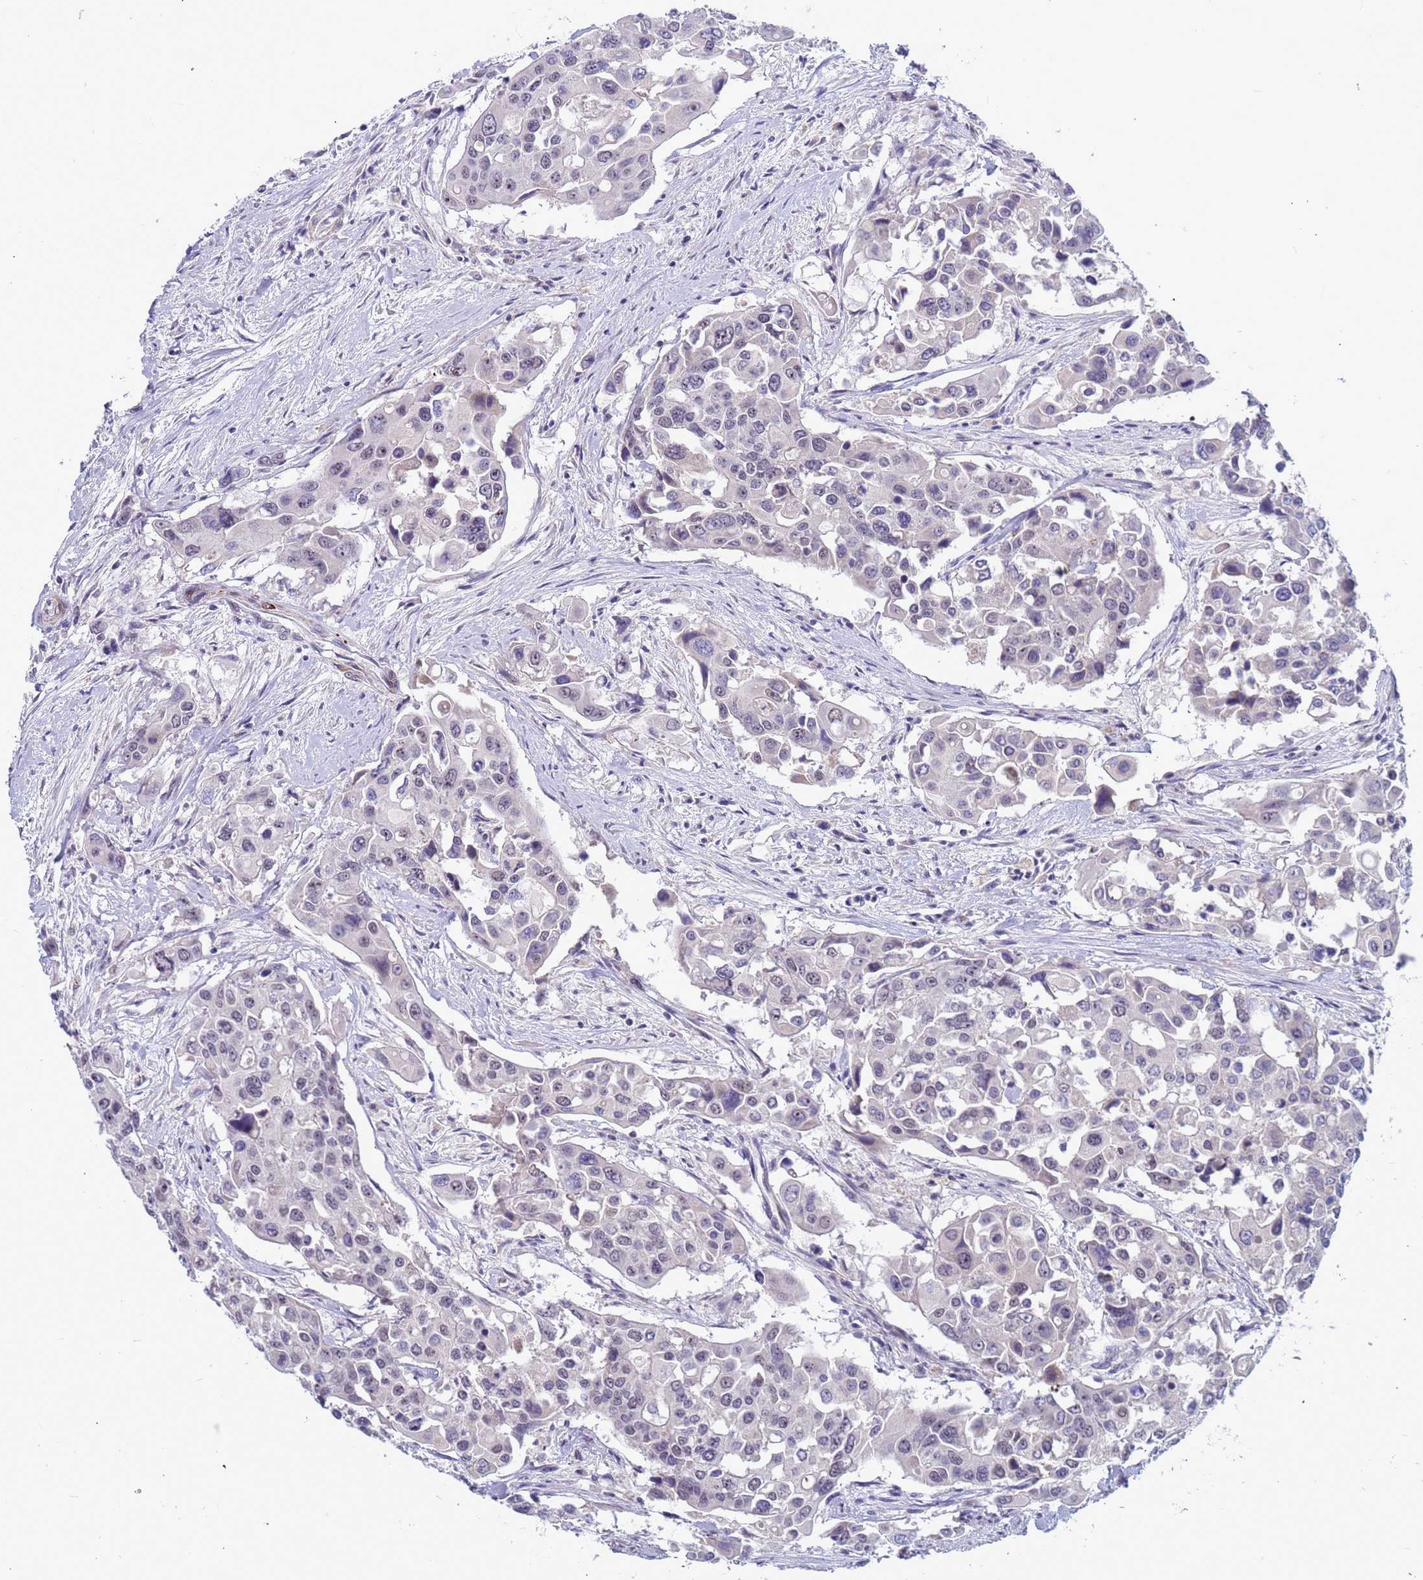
{"staining": {"intensity": "negative", "quantity": "none", "location": "none"}, "tissue": "colorectal cancer", "cell_type": "Tumor cells", "image_type": "cancer", "snomed": [{"axis": "morphology", "description": "Adenocarcinoma, NOS"}, {"axis": "topography", "description": "Colon"}], "caption": "A photomicrograph of adenocarcinoma (colorectal) stained for a protein displays no brown staining in tumor cells.", "gene": "CXorf65", "patient": {"sex": "male", "age": 77}}